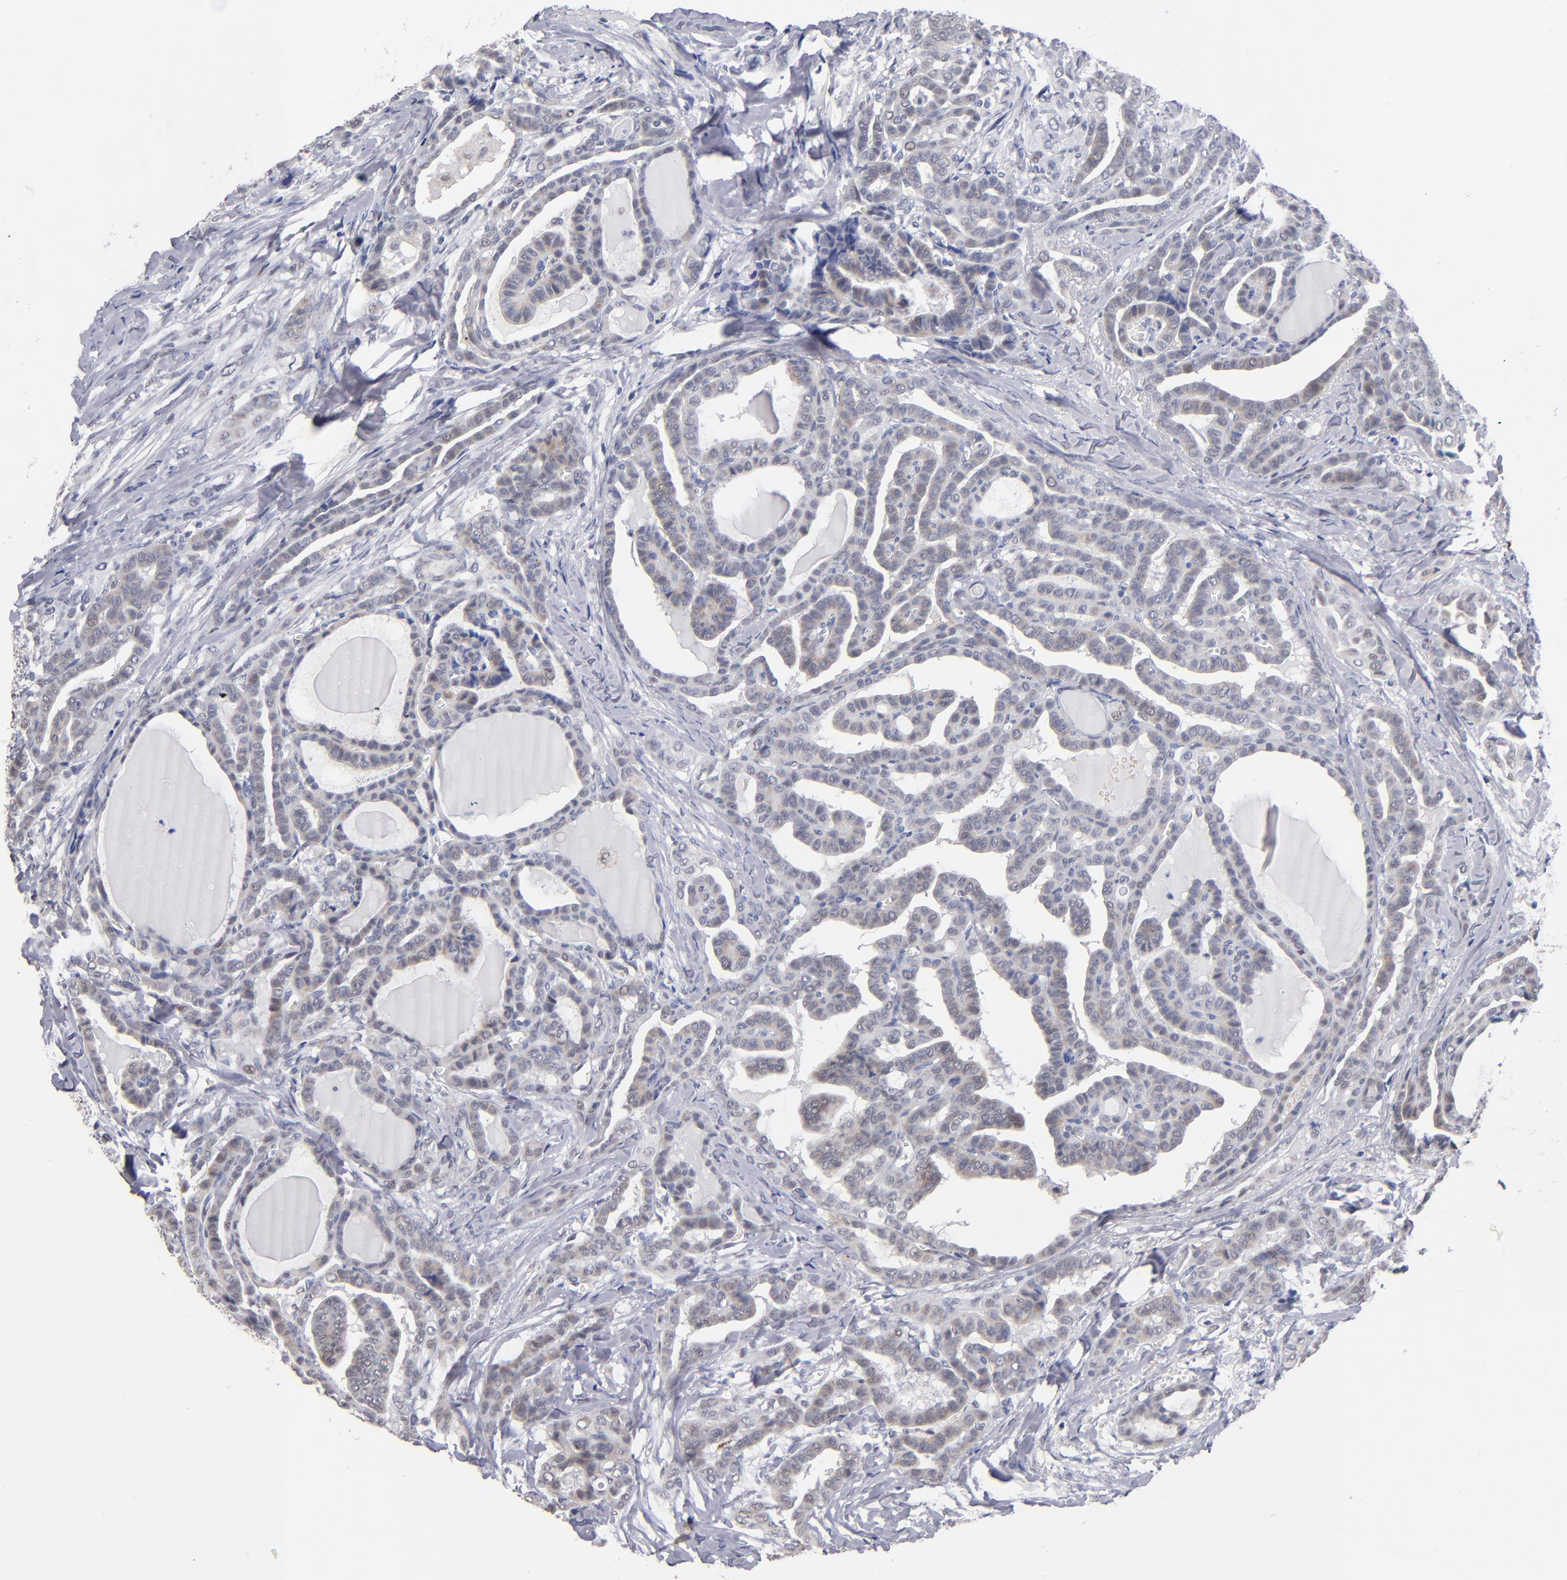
{"staining": {"intensity": "moderate", "quantity": "25%-75%", "location": "cytoplasmic/membranous,nuclear"}, "tissue": "thyroid cancer", "cell_type": "Tumor cells", "image_type": "cancer", "snomed": [{"axis": "morphology", "description": "Carcinoma, NOS"}, {"axis": "topography", "description": "Thyroid gland"}], "caption": "A high-resolution histopathology image shows immunohistochemistry staining of thyroid carcinoma, which displays moderate cytoplasmic/membranous and nuclear staining in approximately 25%-75% of tumor cells.", "gene": "MN1", "patient": {"sex": "female", "age": 91}}